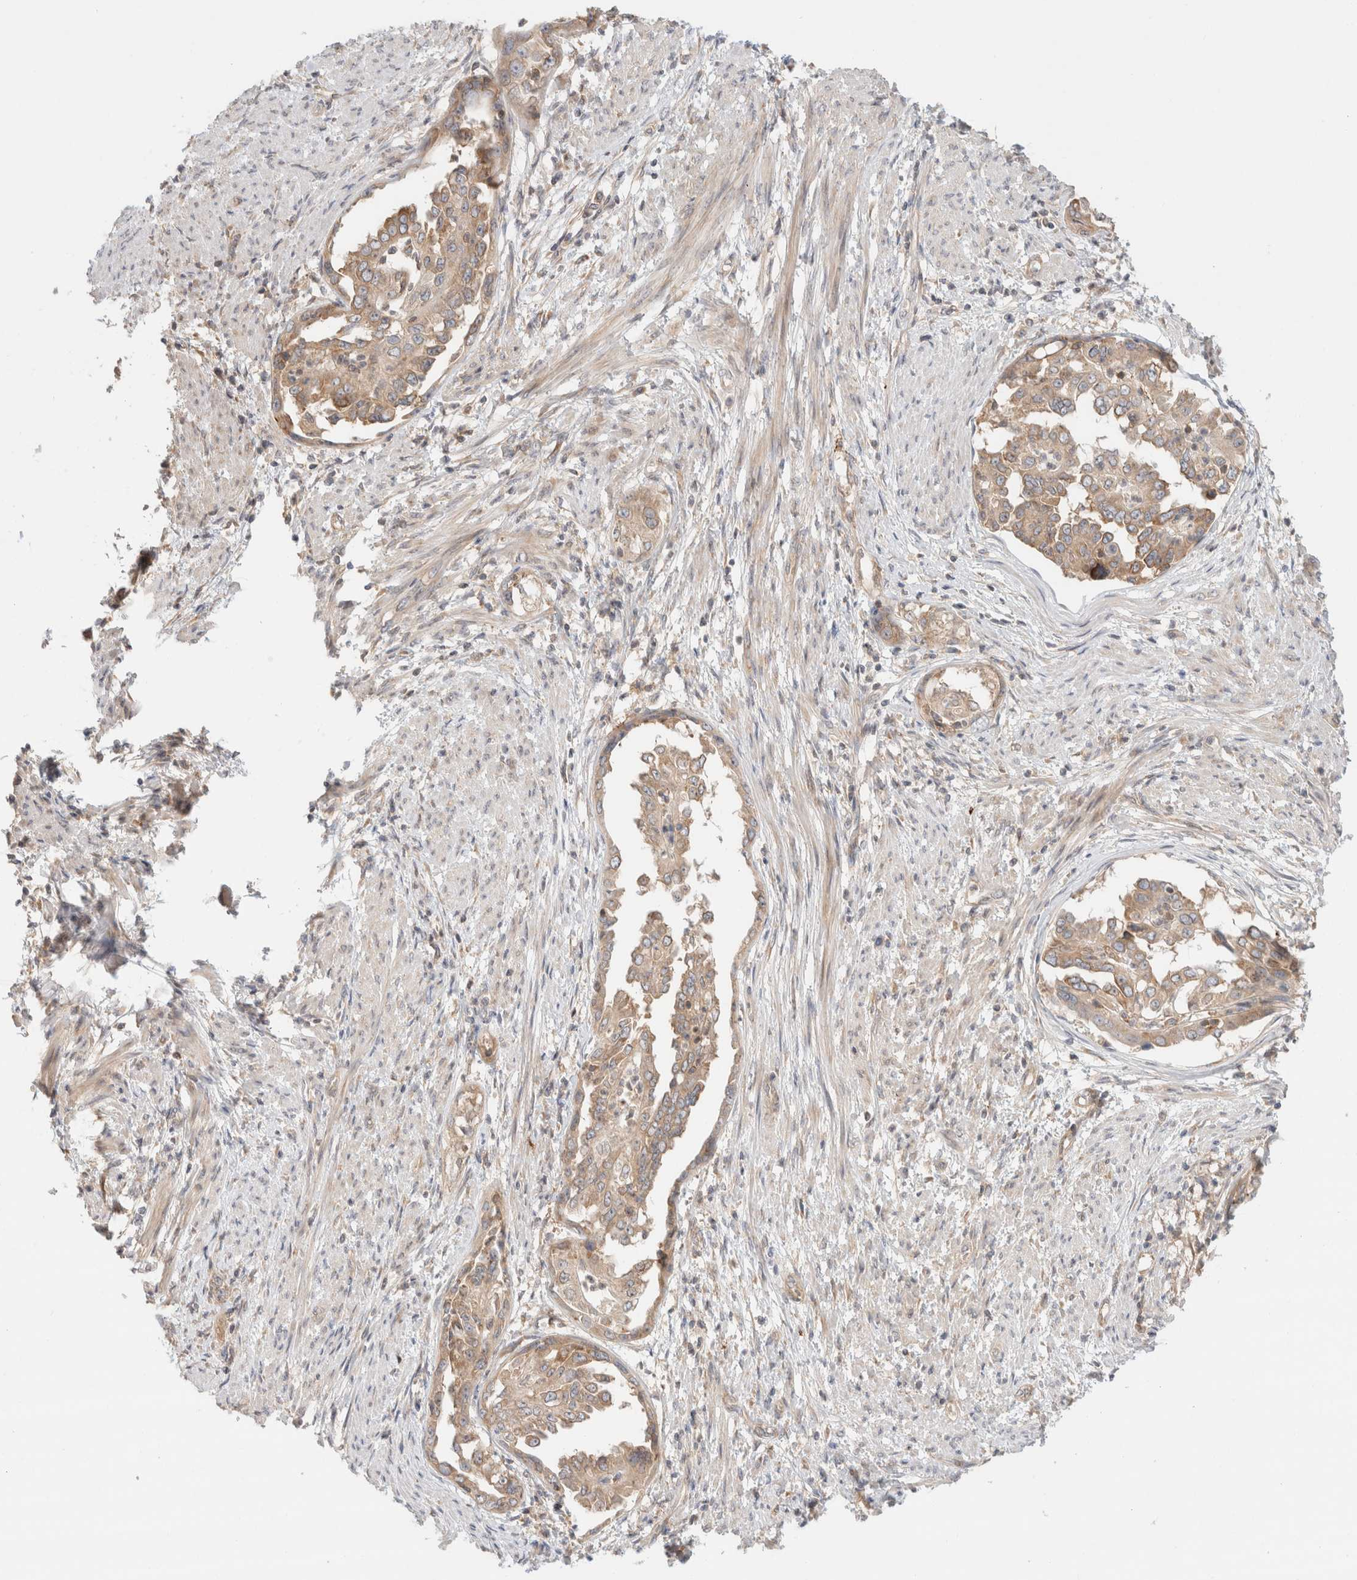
{"staining": {"intensity": "weak", "quantity": ">75%", "location": "cytoplasmic/membranous"}, "tissue": "endometrial cancer", "cell_type": "Tumor cells", "image_type": "cancer", "snomed": [{"axis": "morphology", "description": "Adenocarcinoma, NOS"}, {"axis": "topography", "description": "Endometrium"}], "caption": "The histopathology image exhibits a brown stain indicating the presence of a protein in the cytoplasmic/membranous of tumor cells in endometrial cancer.", "gene": "MARK3", "patient": {"sex": "female", "age": 85}}